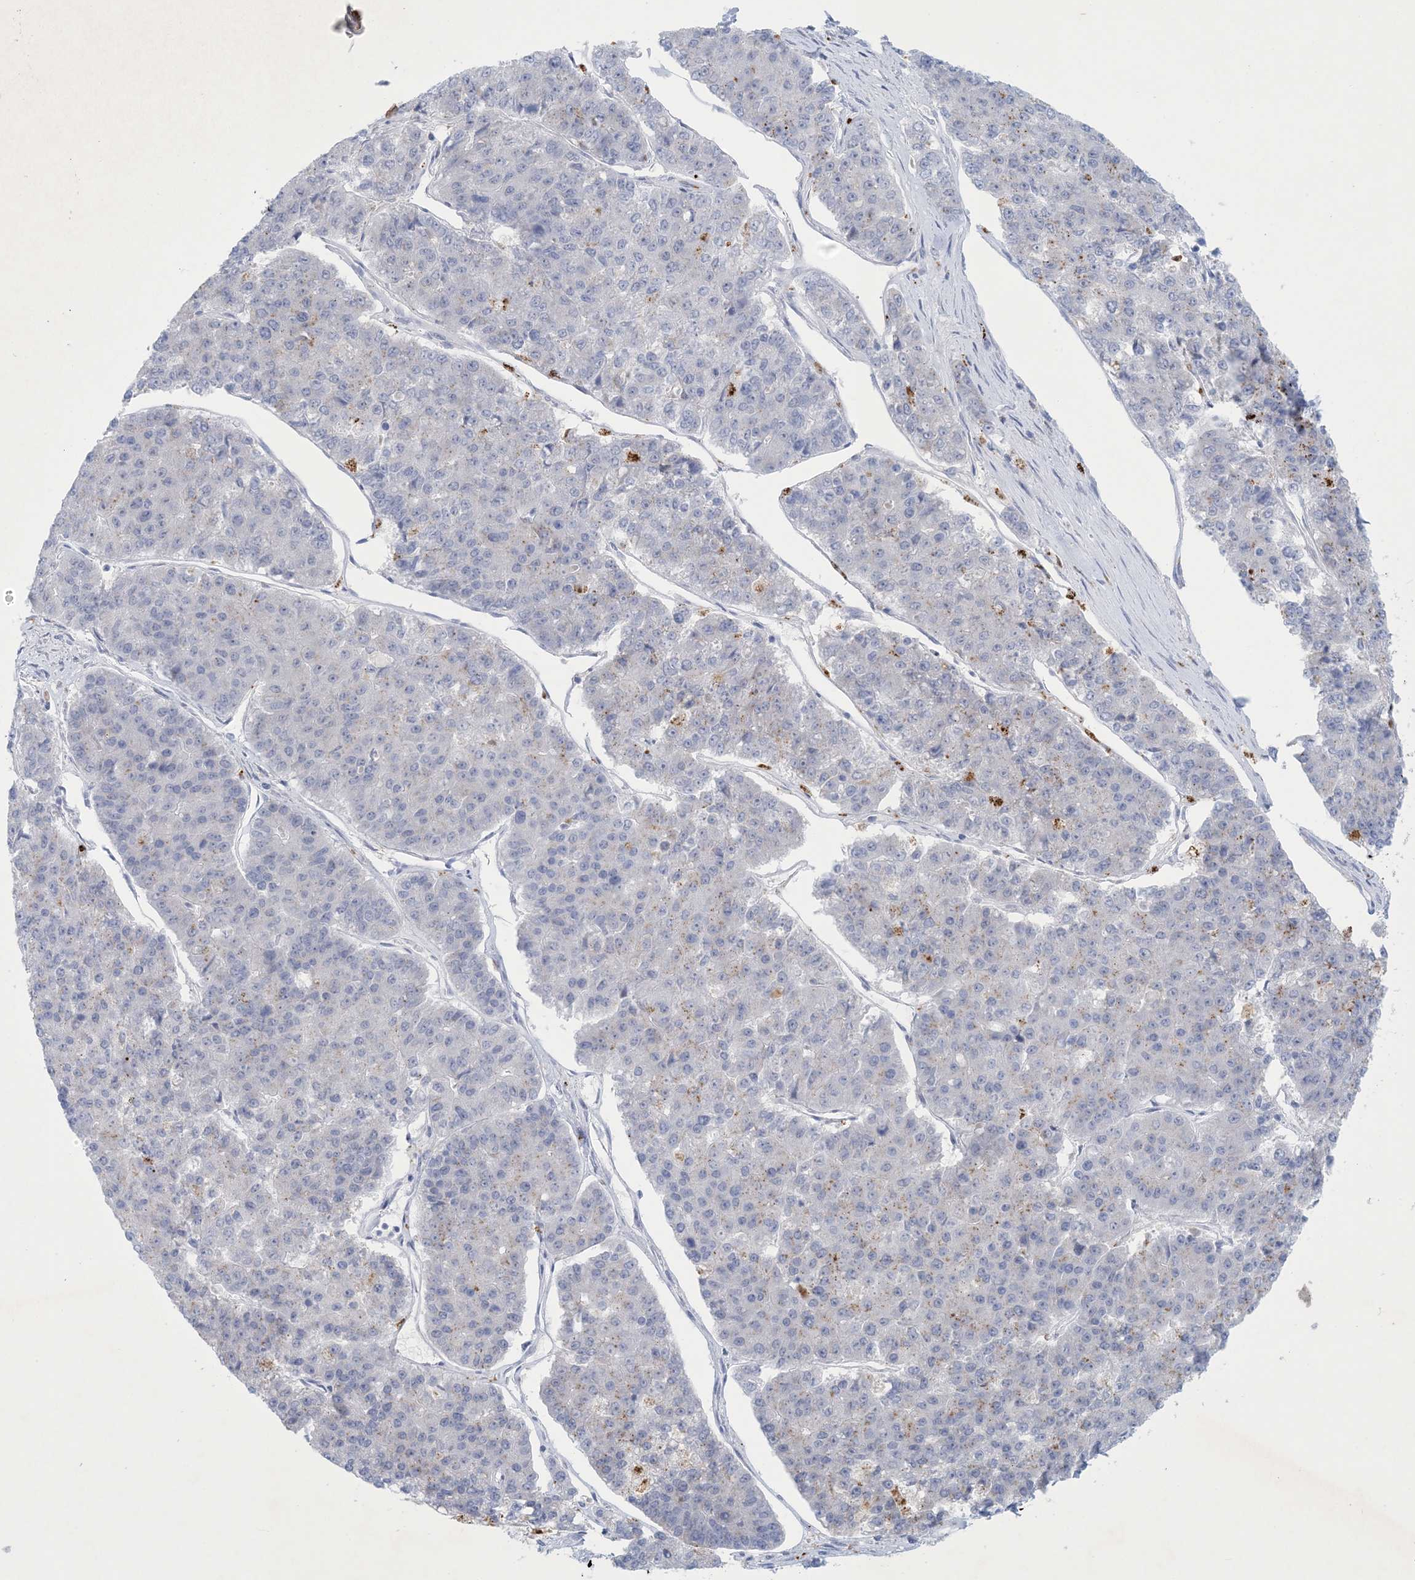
{"staining": {"intensity": "moderate", "quantity": "<25%", "location": "cytoplasmic/membranous"}, "tissue": "pancreatic cancer", "cell_type": "Tumor cells", "image_type": "cancer", "snomed": [{"axis": "morphology", "description": "Adenocarcinoma, NOS"}, {"axis": "topography", "description": "Pancreas"}], "caption": "This histopathology image shows immunohistochemistry staining of human adenocarcinoma (pancreatic), with low moderate cytoplasmic/membranous expression in about <25% of tumor cells.", "gene": "GABRG1", "patient": {"sex": "male", "age": 50}}